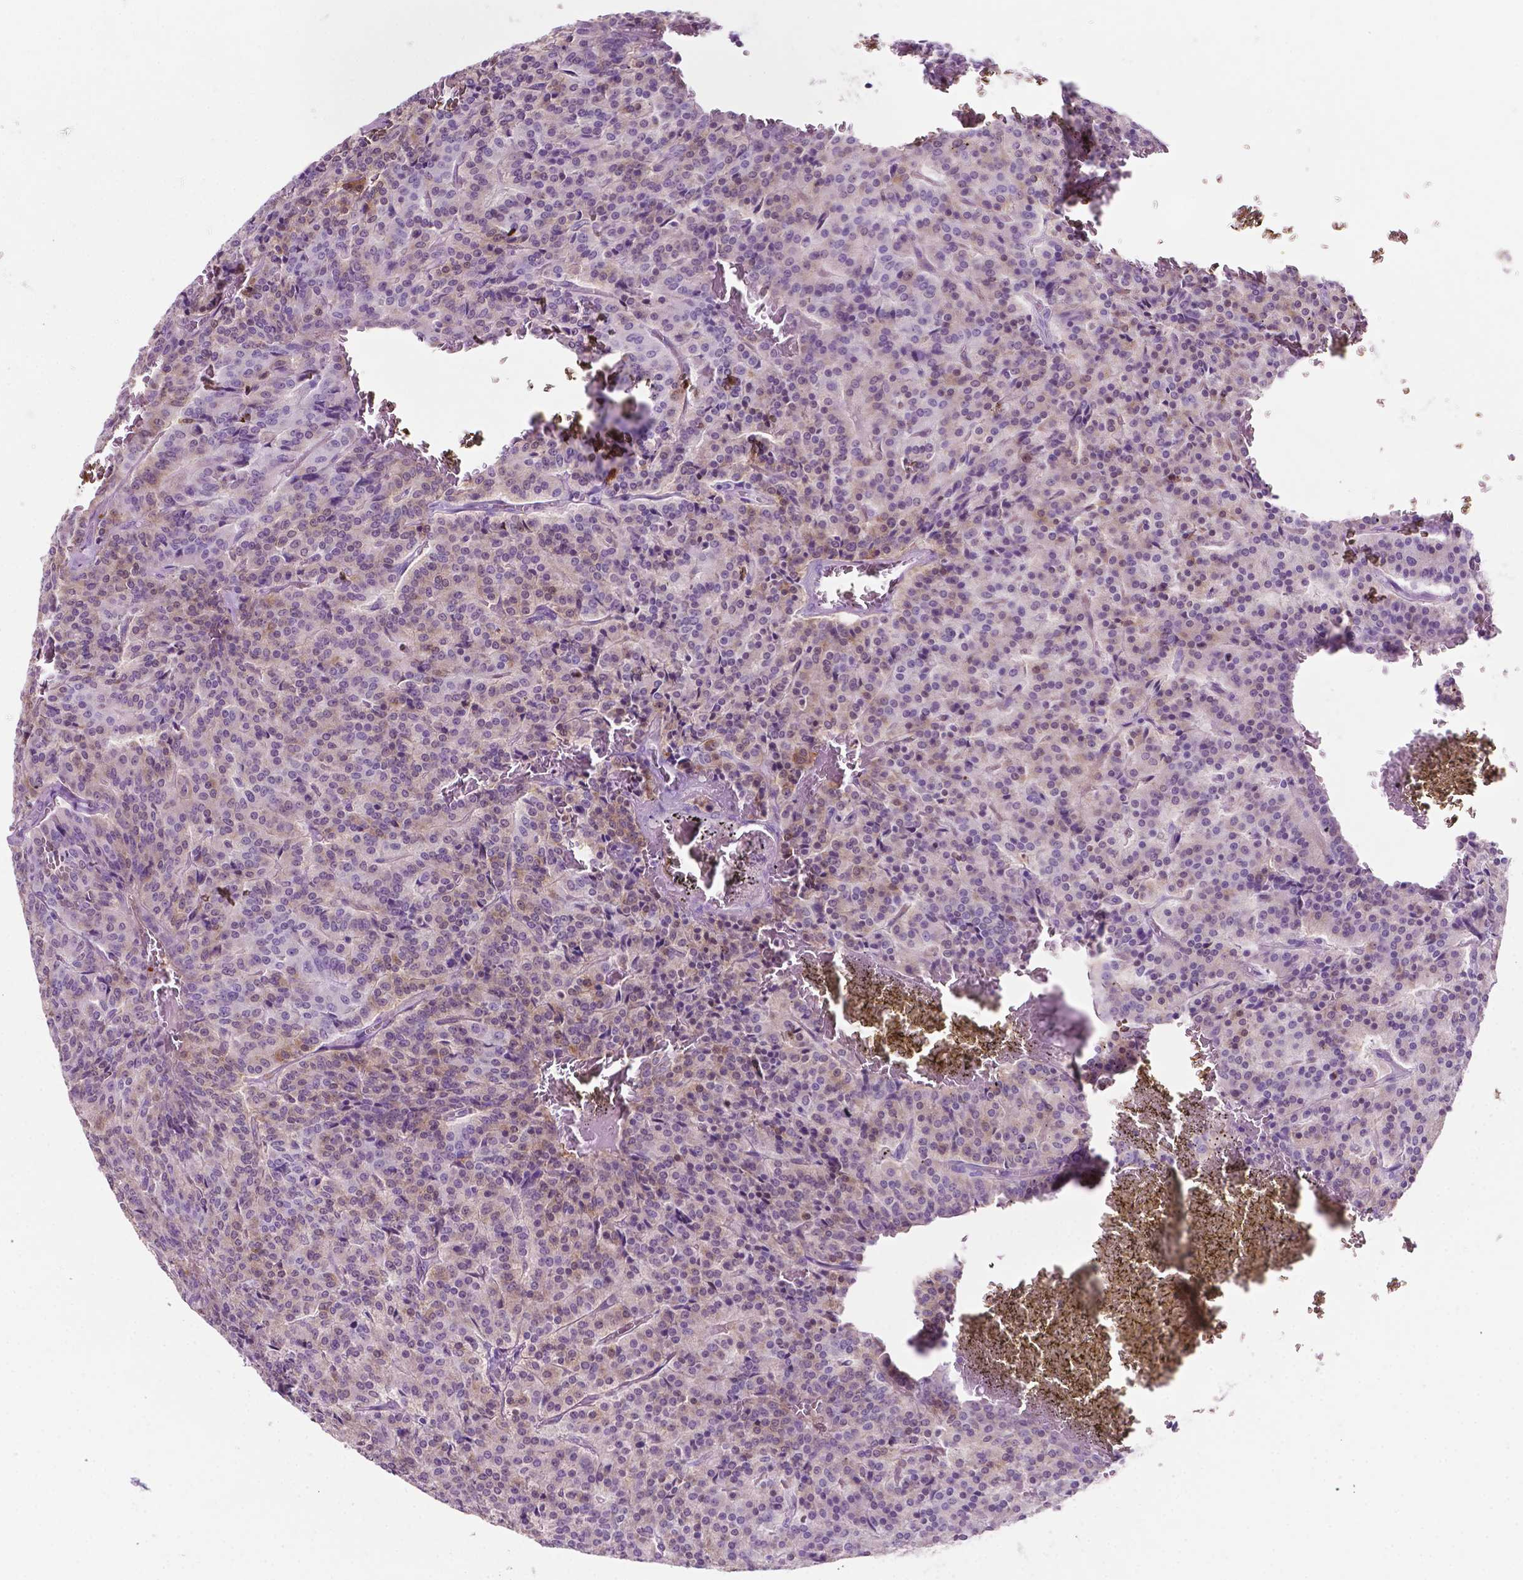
{"staining": {"intensity": "weak", "quantity": "<25%", "location": "cytoplasmic/membranous"}, "tissue": "carcinoid", "cell_type": "Tumor cells", "image_type": "cancer", "snomed": [{"axis": "morphology", "description": "Carcinoid, malignant, NOS"}, {"axis": "topography", "description": "Lung"}], "caption": "This is an IHC micrograph of human carcinoid (malignant). There is no positivity in tumor cells.", "gene": "PHGR1", "patient": {"sex": "male", "age": 70}}